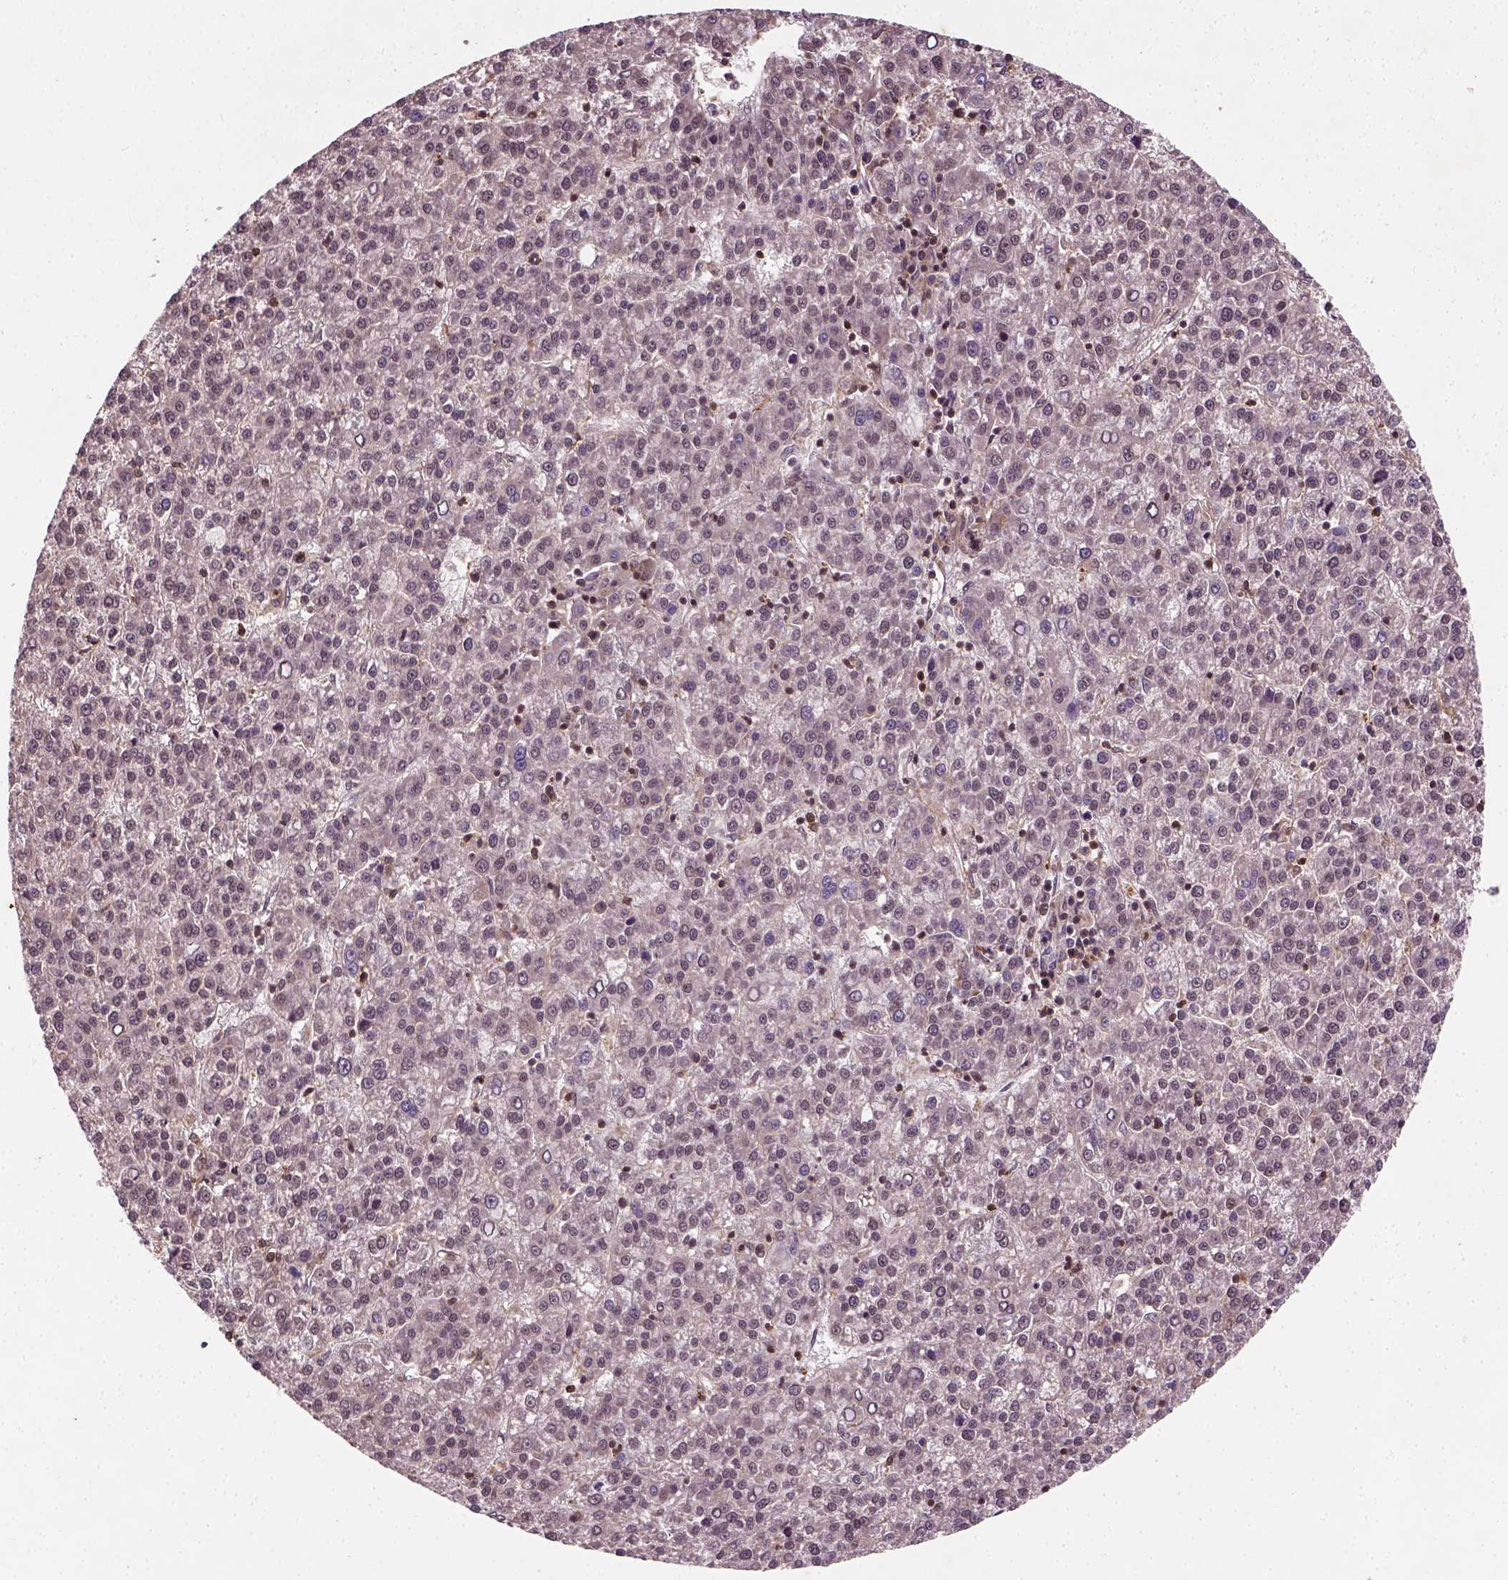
{"staining": {"intensity": "negative", "quantity": "none", "location": "none"}, "tissue": "liver cancer", "cell_type": "Tumor cells", "image_type": "cancer", "snomed": [{"axis": "morphology", "description": "Carcinoma, Hepatocellular, NOS"}, {"axis": "topography", "description": "Liver"}], "caption": "The image displays no significant staining in tumor cells of liver hepatocellular carcinoma.", "gene": "CAMKK1", "patient": {"sex": "female", "age": 58}}